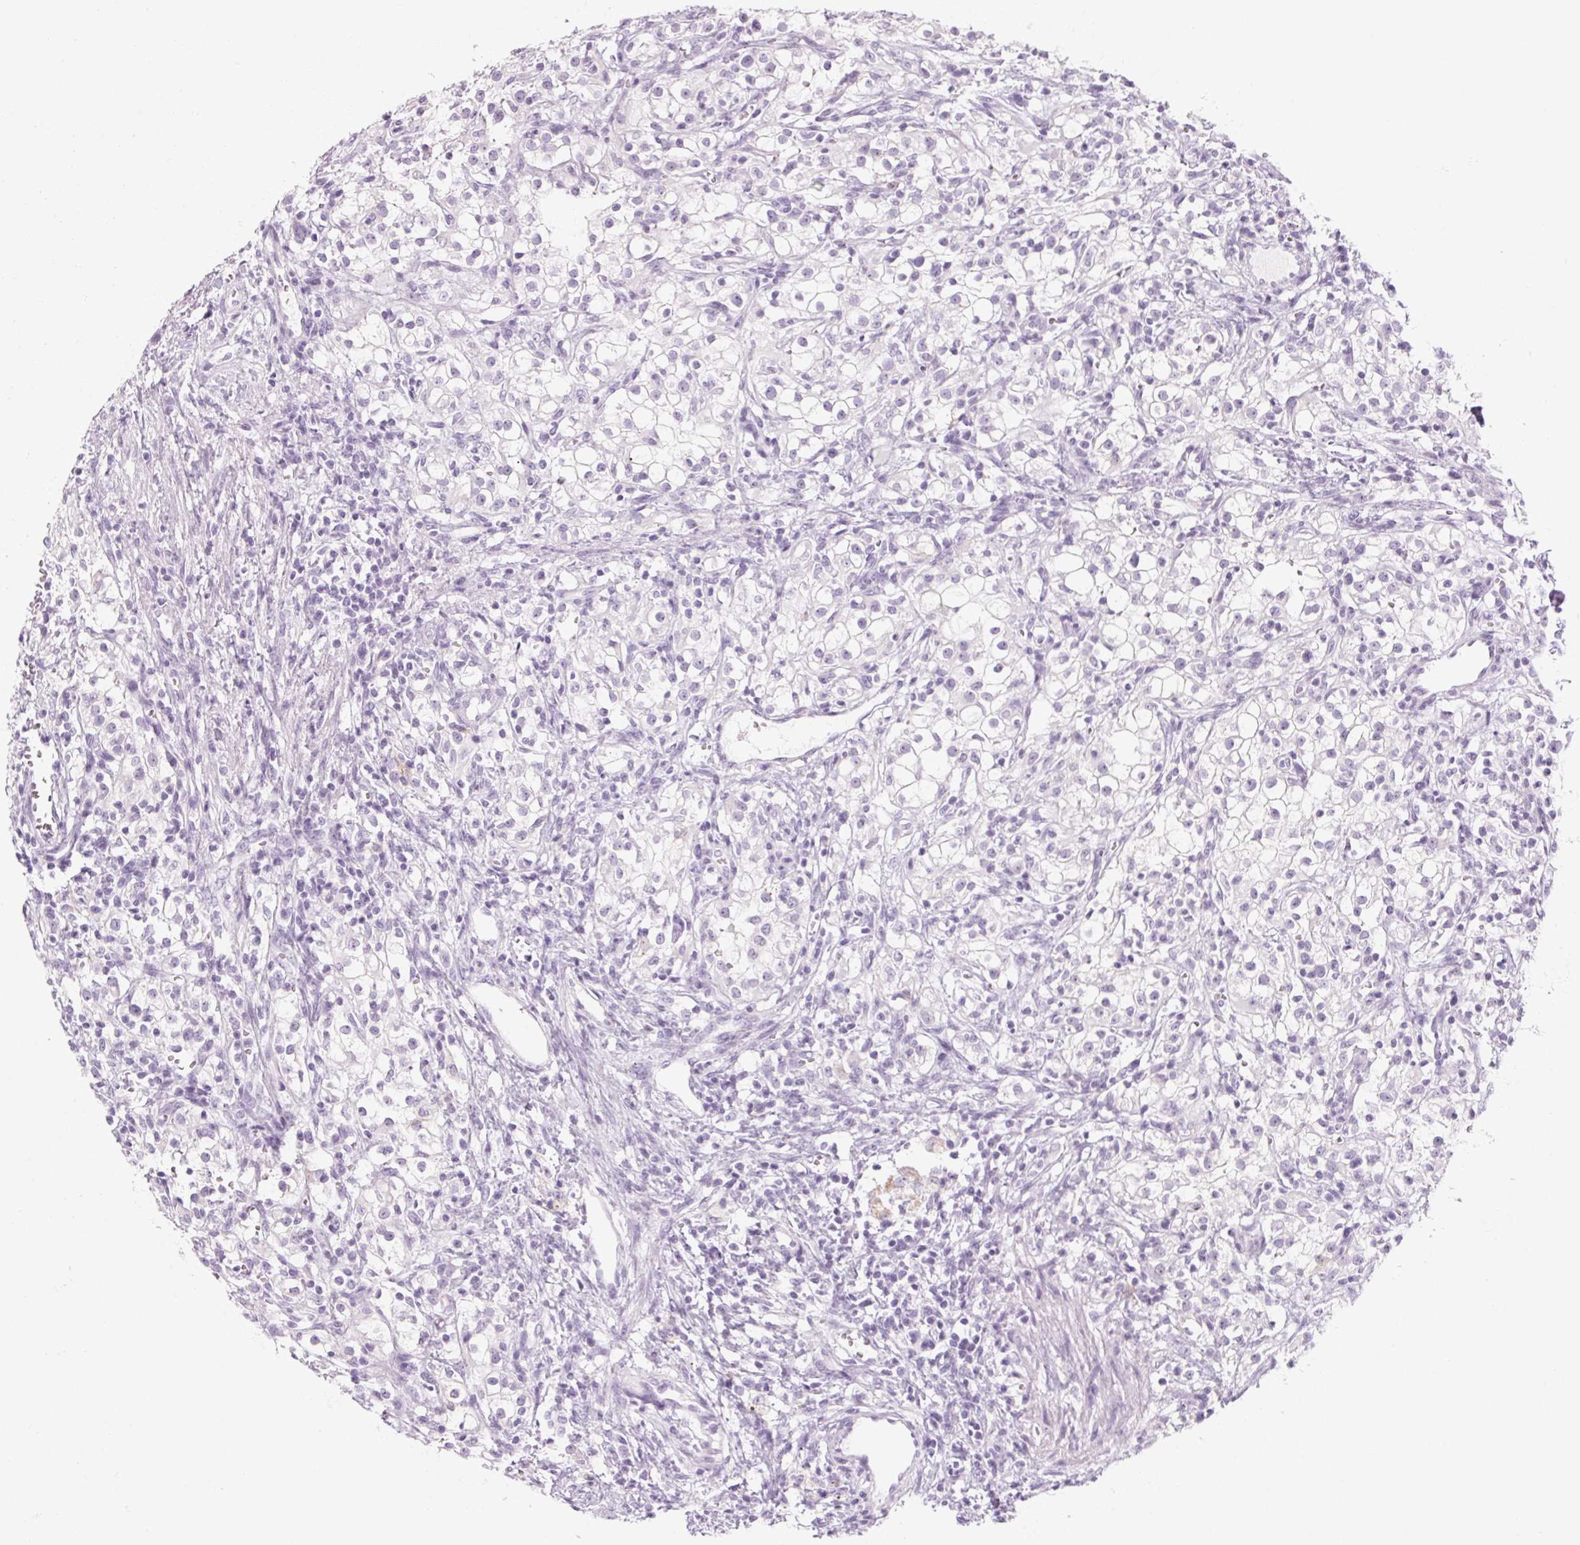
{"staining": {"intensity": "negative", "quantity": "none", "location": "none"}, "tissue": "renal cancer", "cell_type": "Tumor cells", "image_type": "cancer", "snomed": [{"axis": "morphology", "description": "Adenocarcinoma, NOS"}, {"axis": "topography", "description": "Kidney"}], "caption": "DAB (3,3'-diaminobenzidine) immunohistochemical staining of human renal cancer (adenocarcinoma) exhibits no significant positivity in tumor cells. (Stains: DAB (3,3'-diaminobenzidine) IHC with hematoxylin counter stain, Microscopy: brightfield microscopy at high magnification).", "gene": "RPTN", "patient": {"sex": "female", "age": 74}}